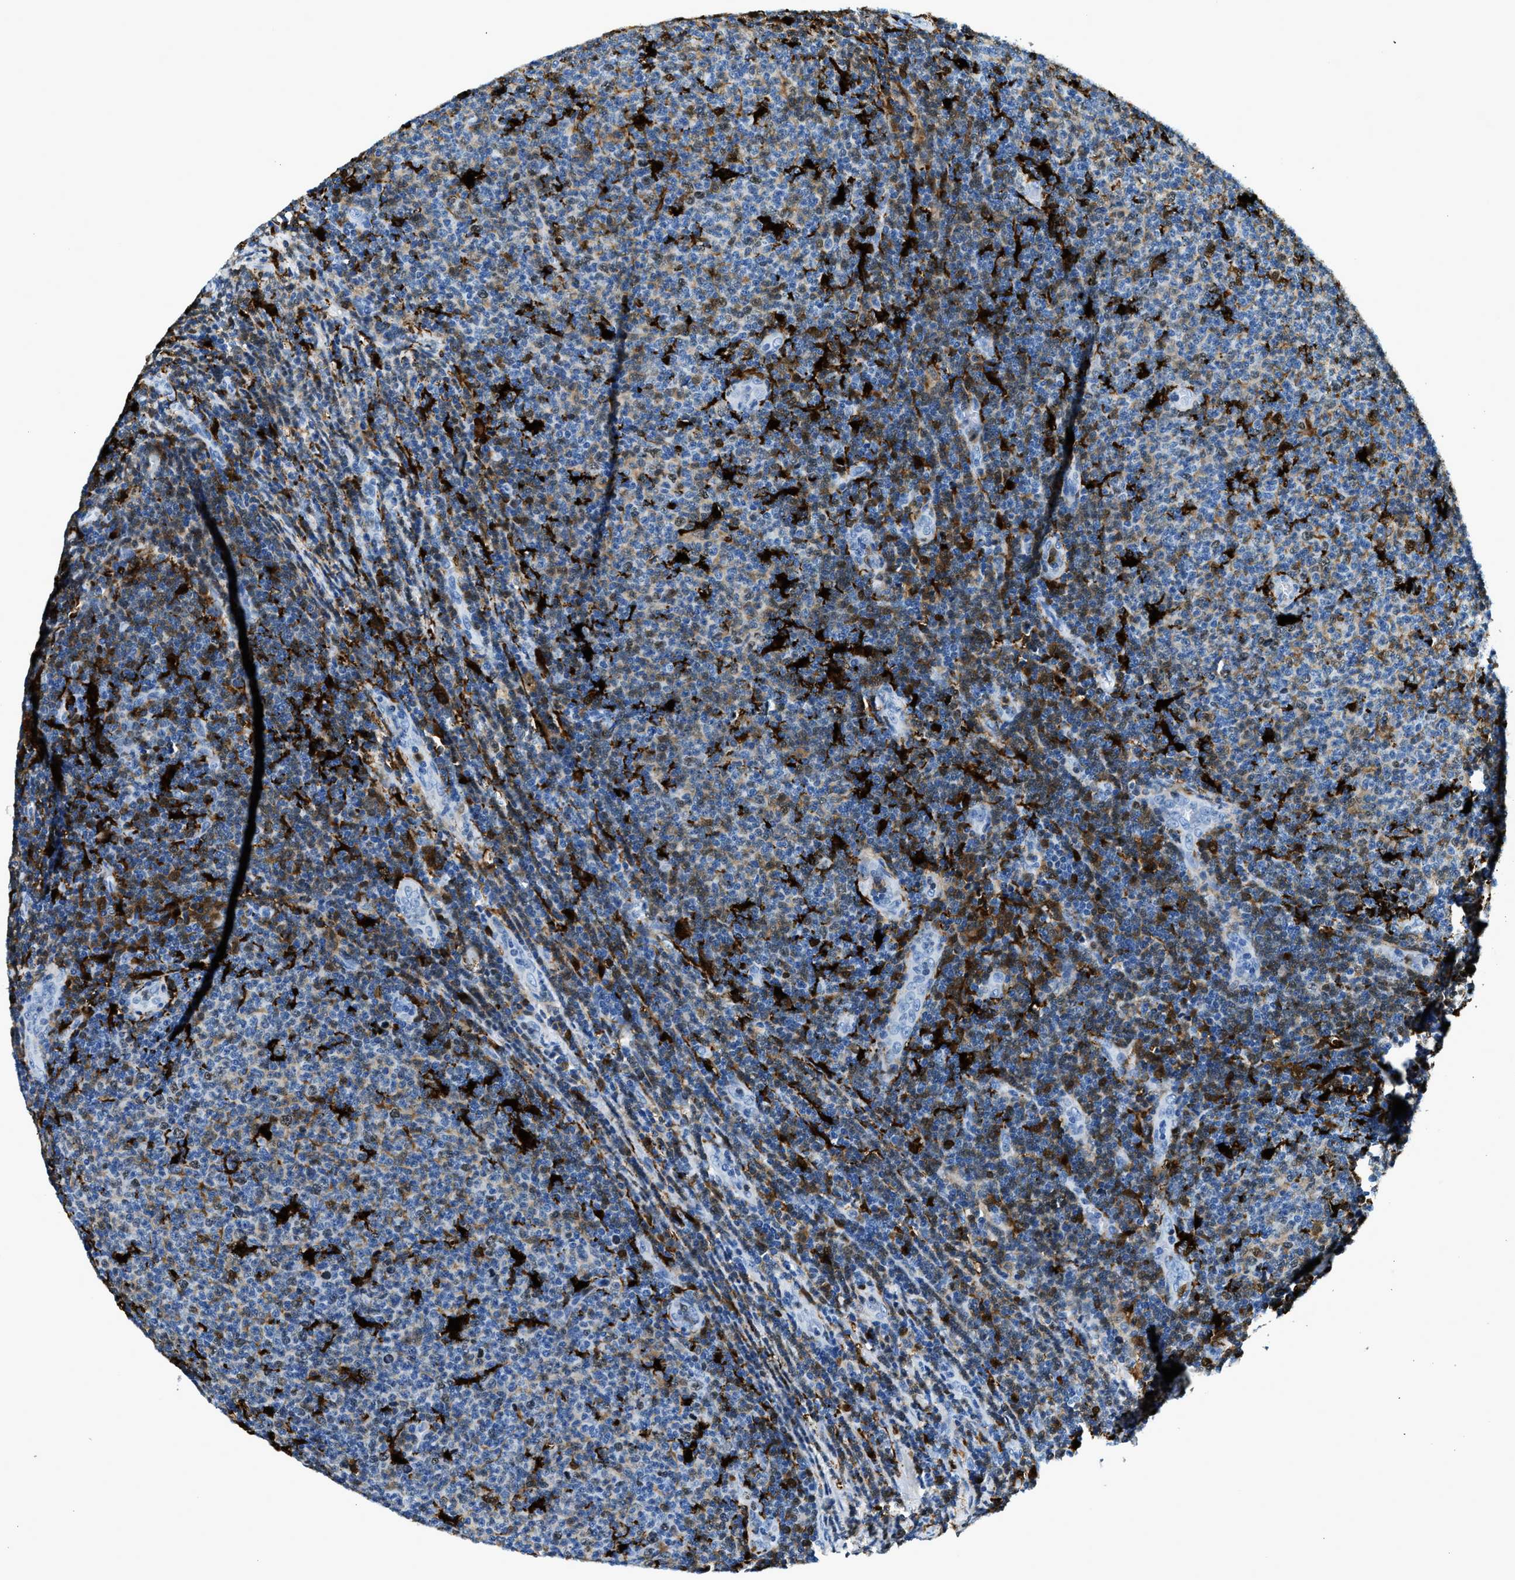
{"staining": {"intensity": "weak", "quantity": "25%-75%", "location": "cytoplasmic/membranous"}, "tissue": "lymphoma", "cell_type": "Tumor cells", "image_type": "cancer", "snomed": [{"axis": "morphology", "description": "Malignant lymphoma, non-Hodgkin's type, Low grade"}, {"axis": "topography", "description": "Lymph node"}], "caption": "Immunohistochemical staining of lymphoma shows low levels of weak cytoplasmic/membranous positivity in approximately 25%-75% of tumor cells.", "gene": "CAPG", "patient": {"sex": "male", "age": 66}}